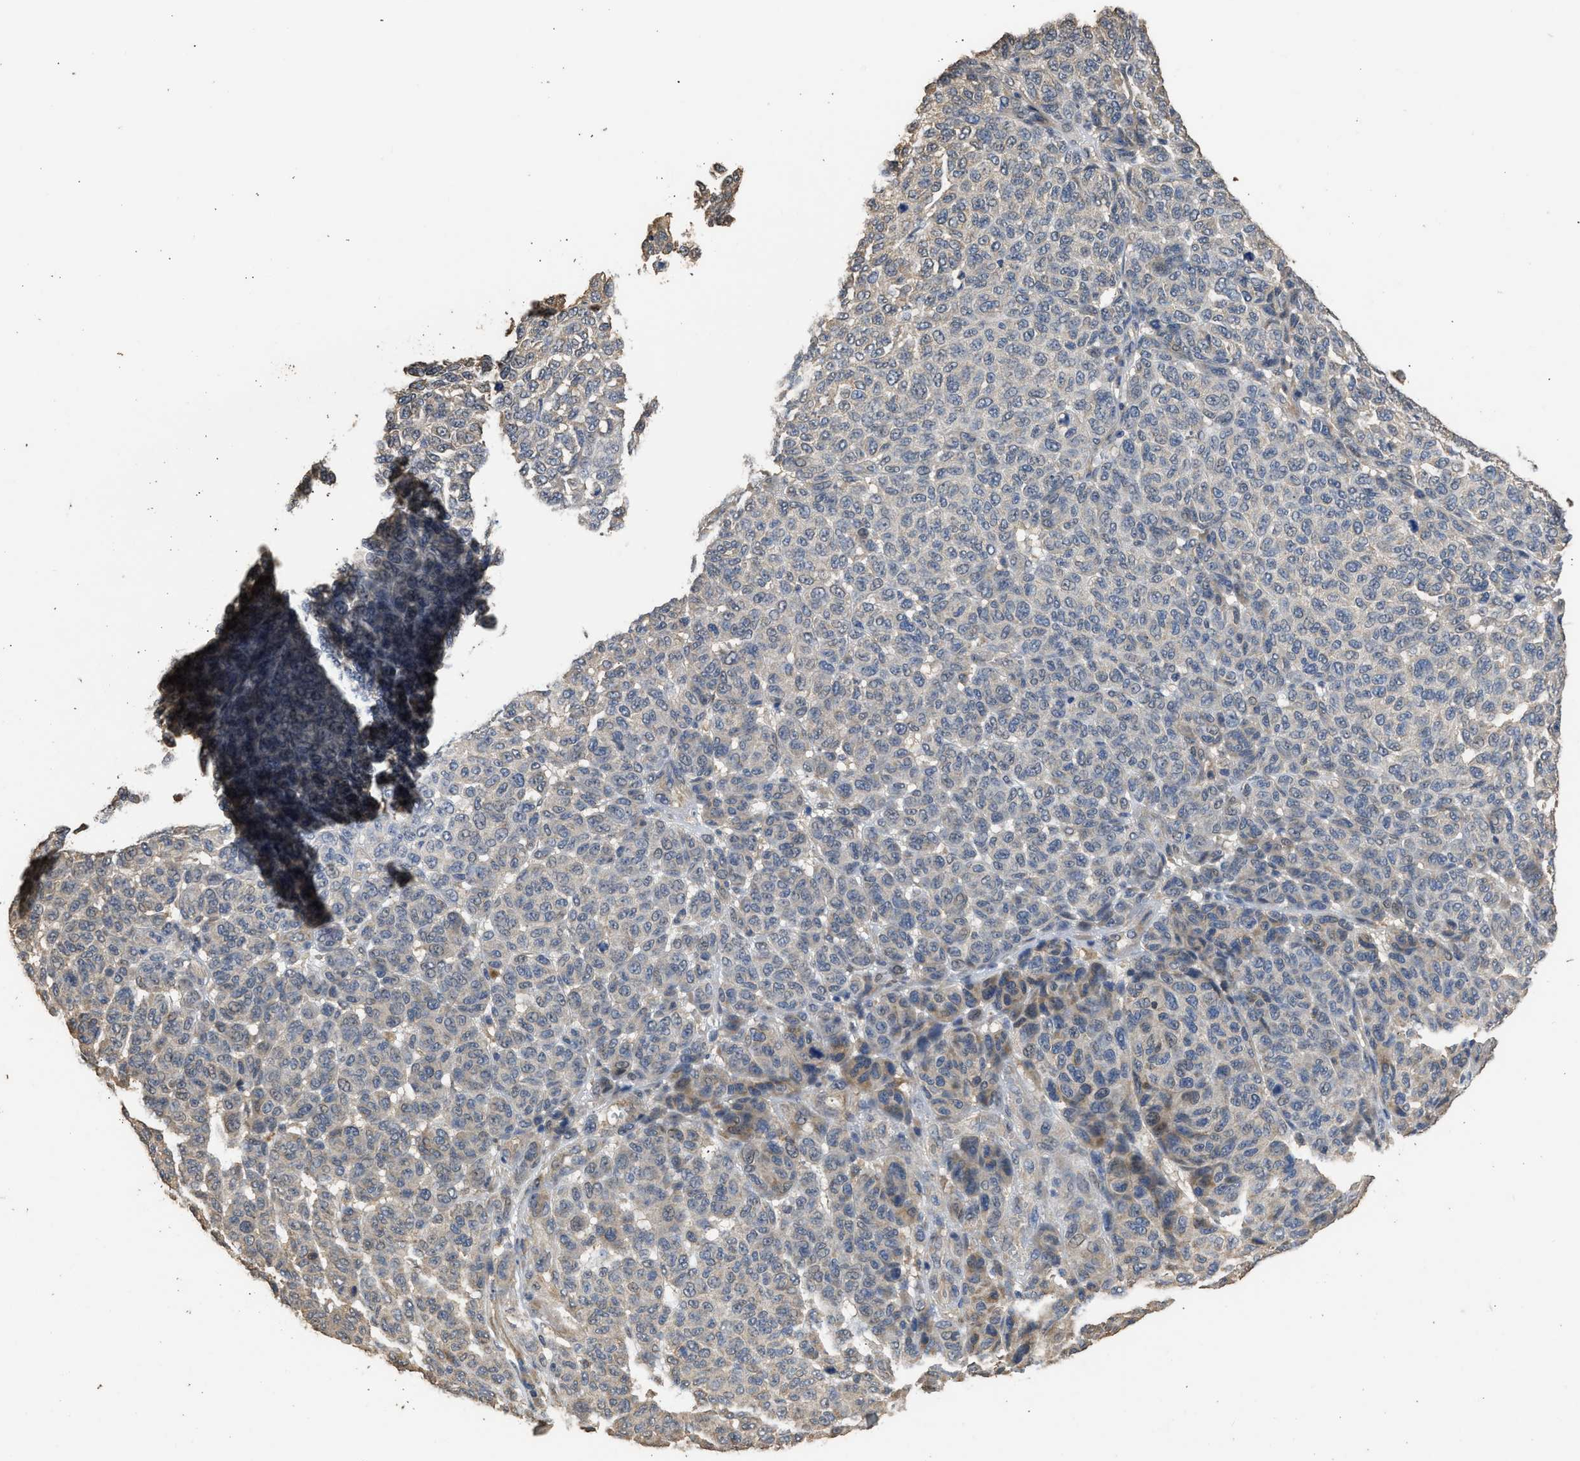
{"staining": {"intensity": "weak", "quantity": "<25%", "location": "cytoplasmic/membranous"}, "tissue": "melanoma", "cell_type": "Tumor cells", "image_type": "cancer", "snomed": [{"axis": "morphology", "description": "Malignant melanoma, NOS"}, {"axis": "topography", "description": "Skin"}], "caption": "The immunohistochemistry micrograph has no significant positivity in tumor cells of malignant melanoma tissue.", "gene": "SPINT2", "patient": {"sex": "male", "age": 59}}